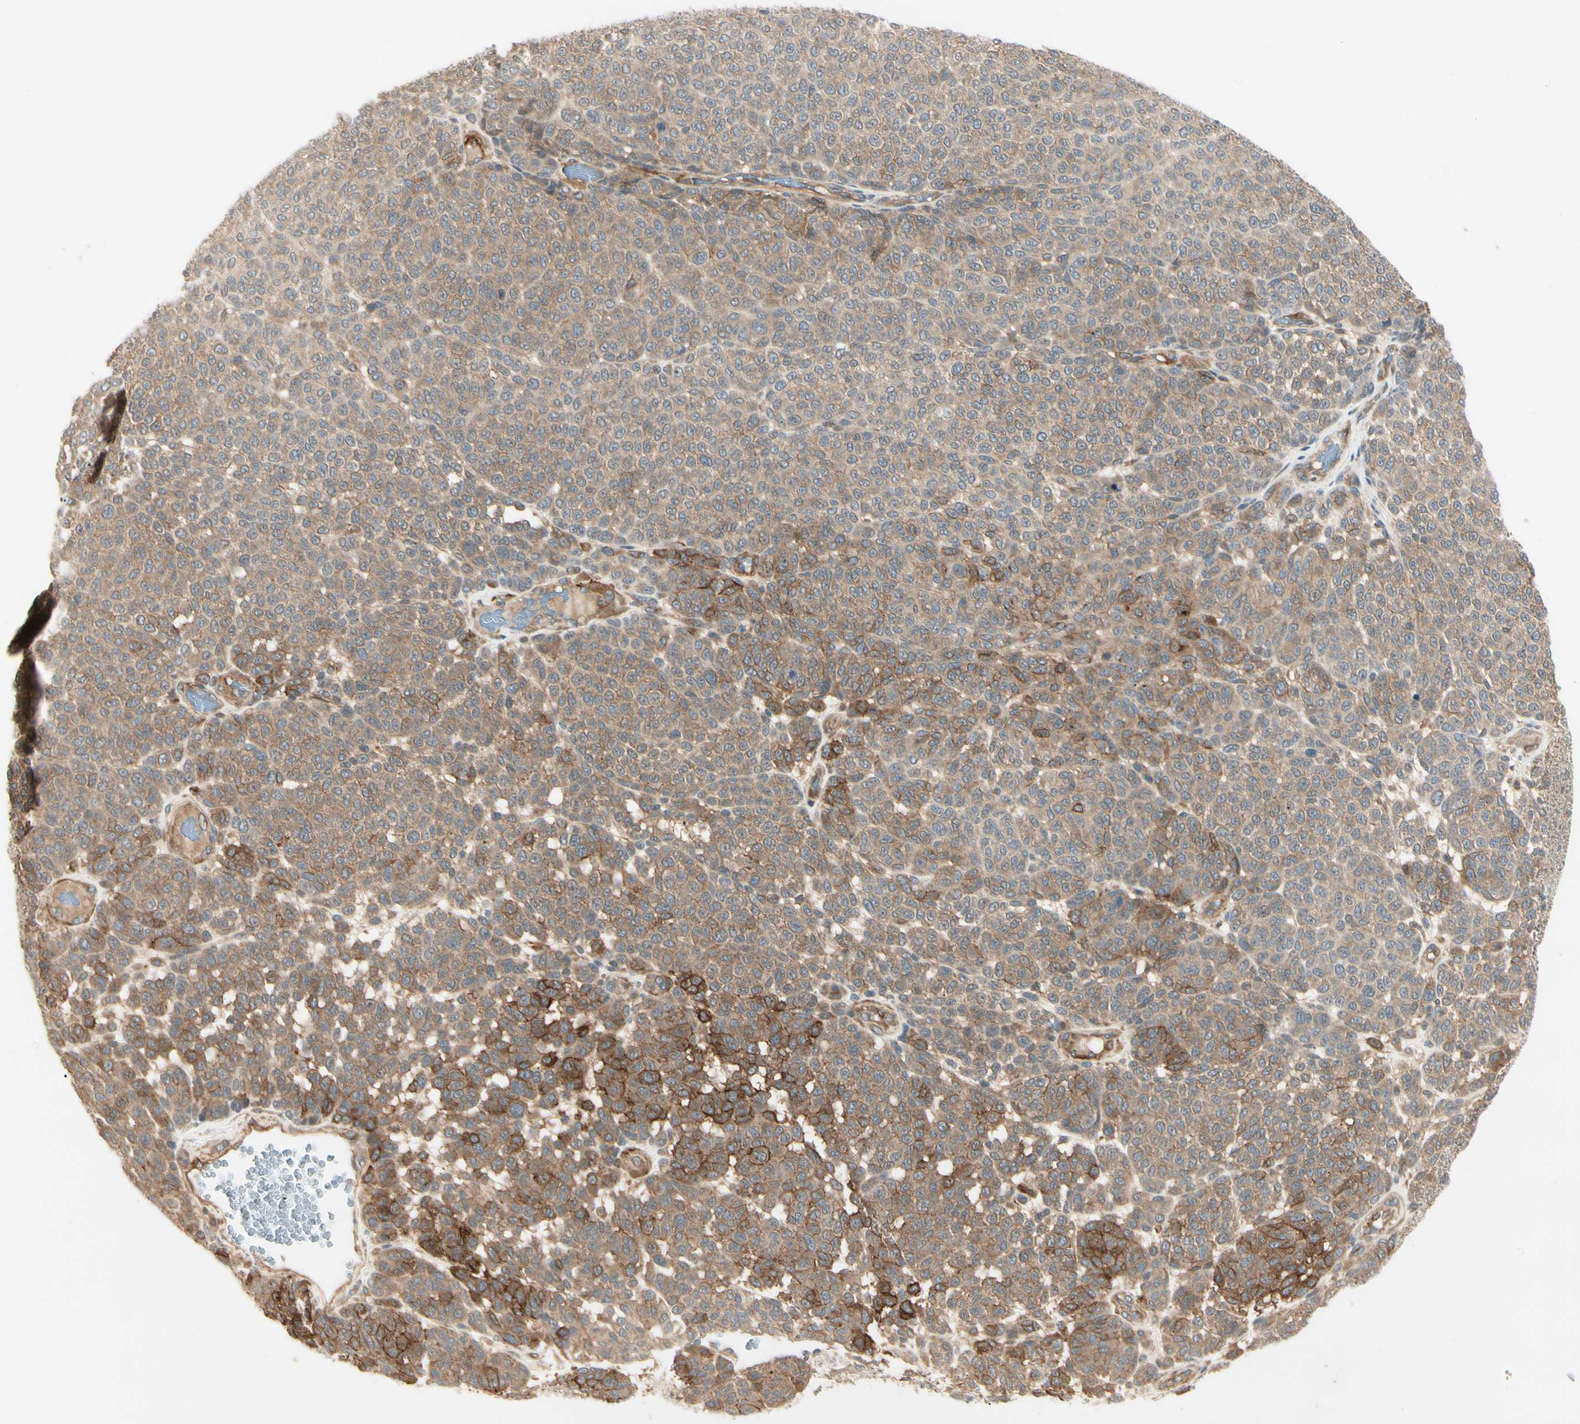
{"staining": {"intensity": "moderate", "quantity": ">75%", "location": "cytoplasmic/membranous"}, "tissue": "melanoma", "cell_type": "Tumor cells", "image_type": "cancer", "snomed": [{"axis": "morphology", "description": "Malignant melanoma, NOS"}, {"axis": "topography", "description": "Skin"}], "caption": "Immunohistochemistry image of neoplastic tissue: human malignant melanoma stained using immunohistochemistry (IHC) demonstrates medium levels of moderate protein expression localized specifically in the cytoplasmic/membranous of tumor cells, appearing as a cytoplasmic/membranous brown color.", "gene": "F2R", "patient": {"sex": "male", "age": 59}}